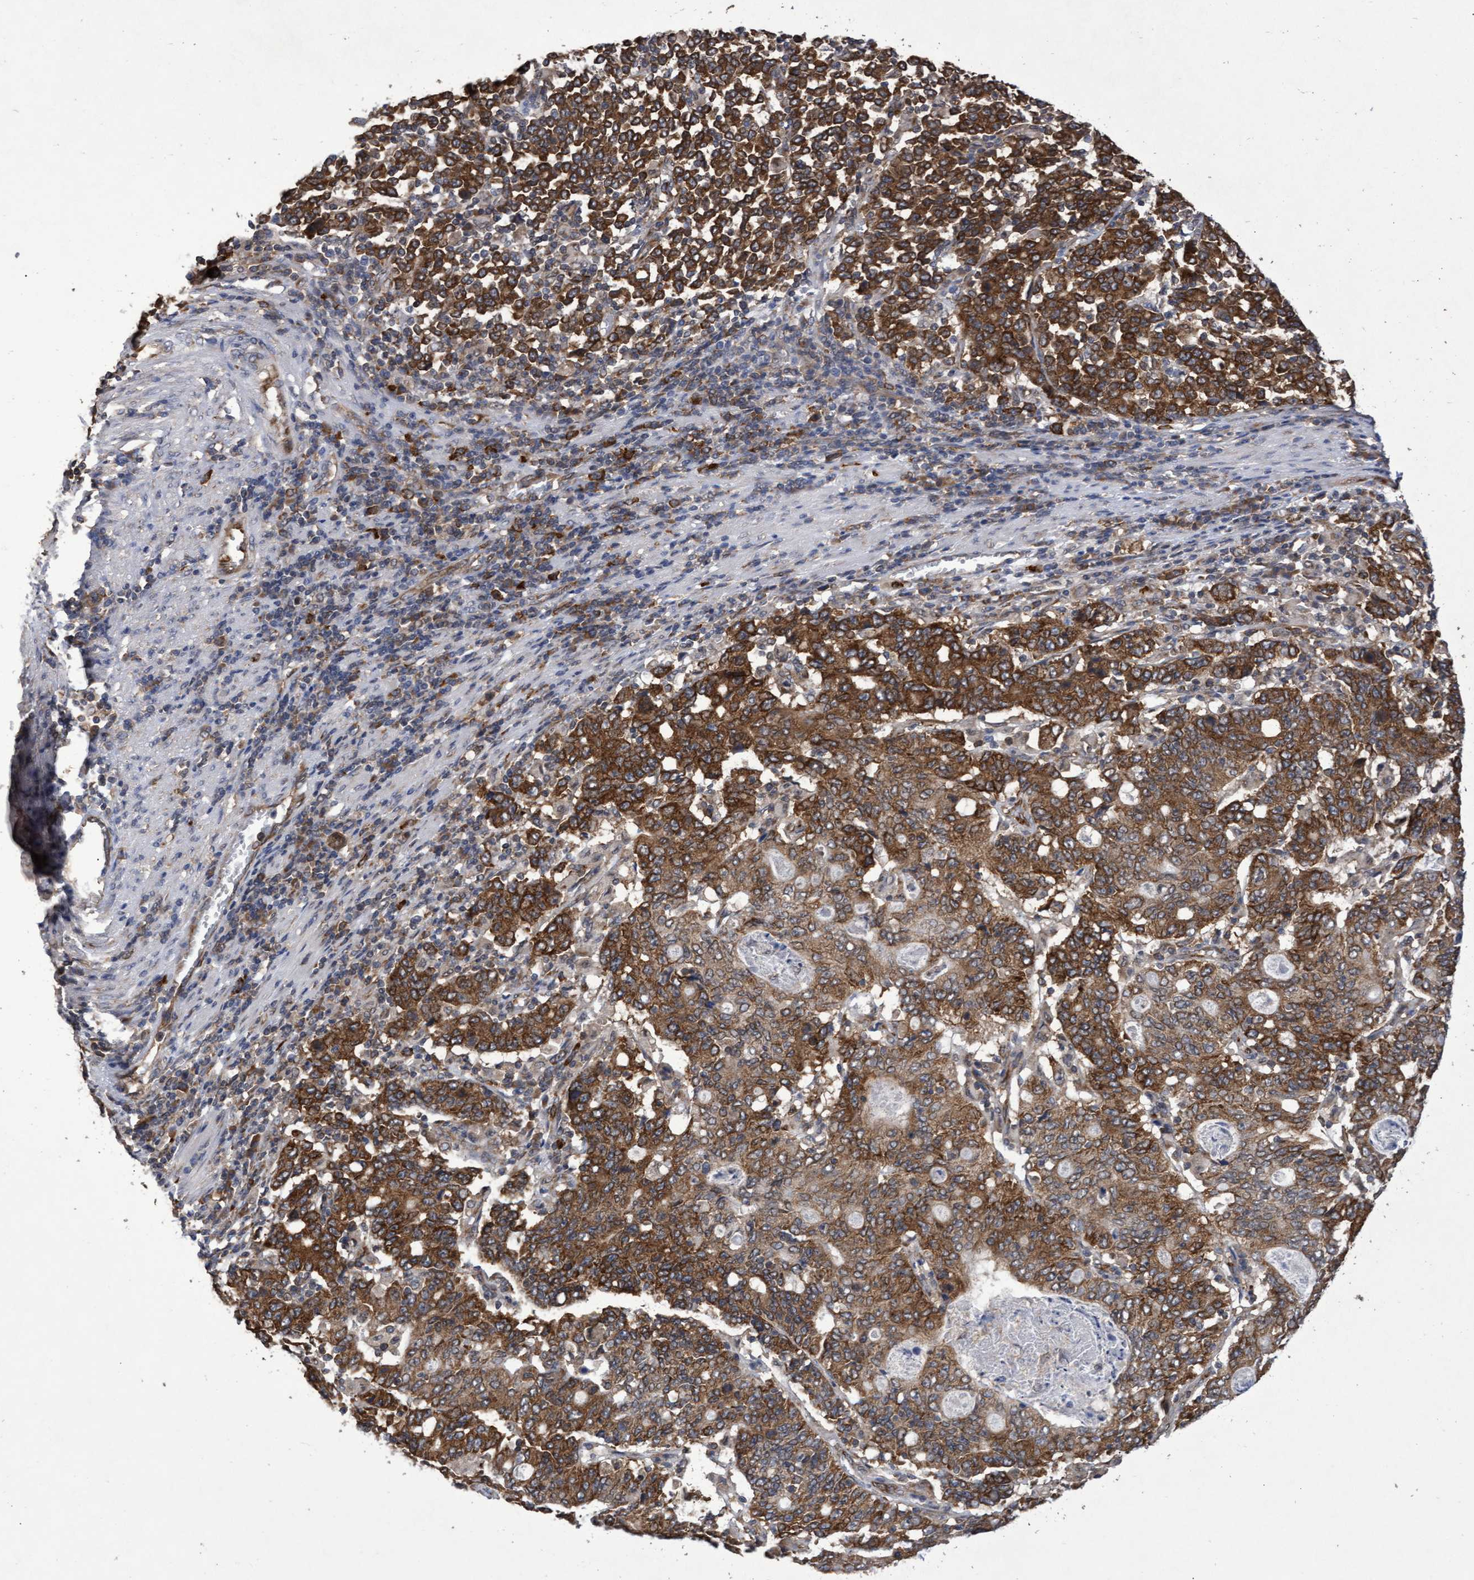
{"staining": {"intensity": "strong", "quantity": ">75%", "location": "cytoplasmic/membranous"}, "tissue": "stomach cancer", "cell_type": "Tumor cells", "image_type": "cancer", "snomed": [{"axis": "morphology", "description": "Adenocarcinoma, NOS"}, {"axis": "topography", "description": "Stomach, upper"}], "caption": "Protein positivity by immunohistochemistry (IHC) displays strong cytoplasmic/membranous expression in approximately >75% of tumor cells in stomach adenocarcinoma.", "gene": "ABCF2", "patient": {"sex": "male", "age": 69}}